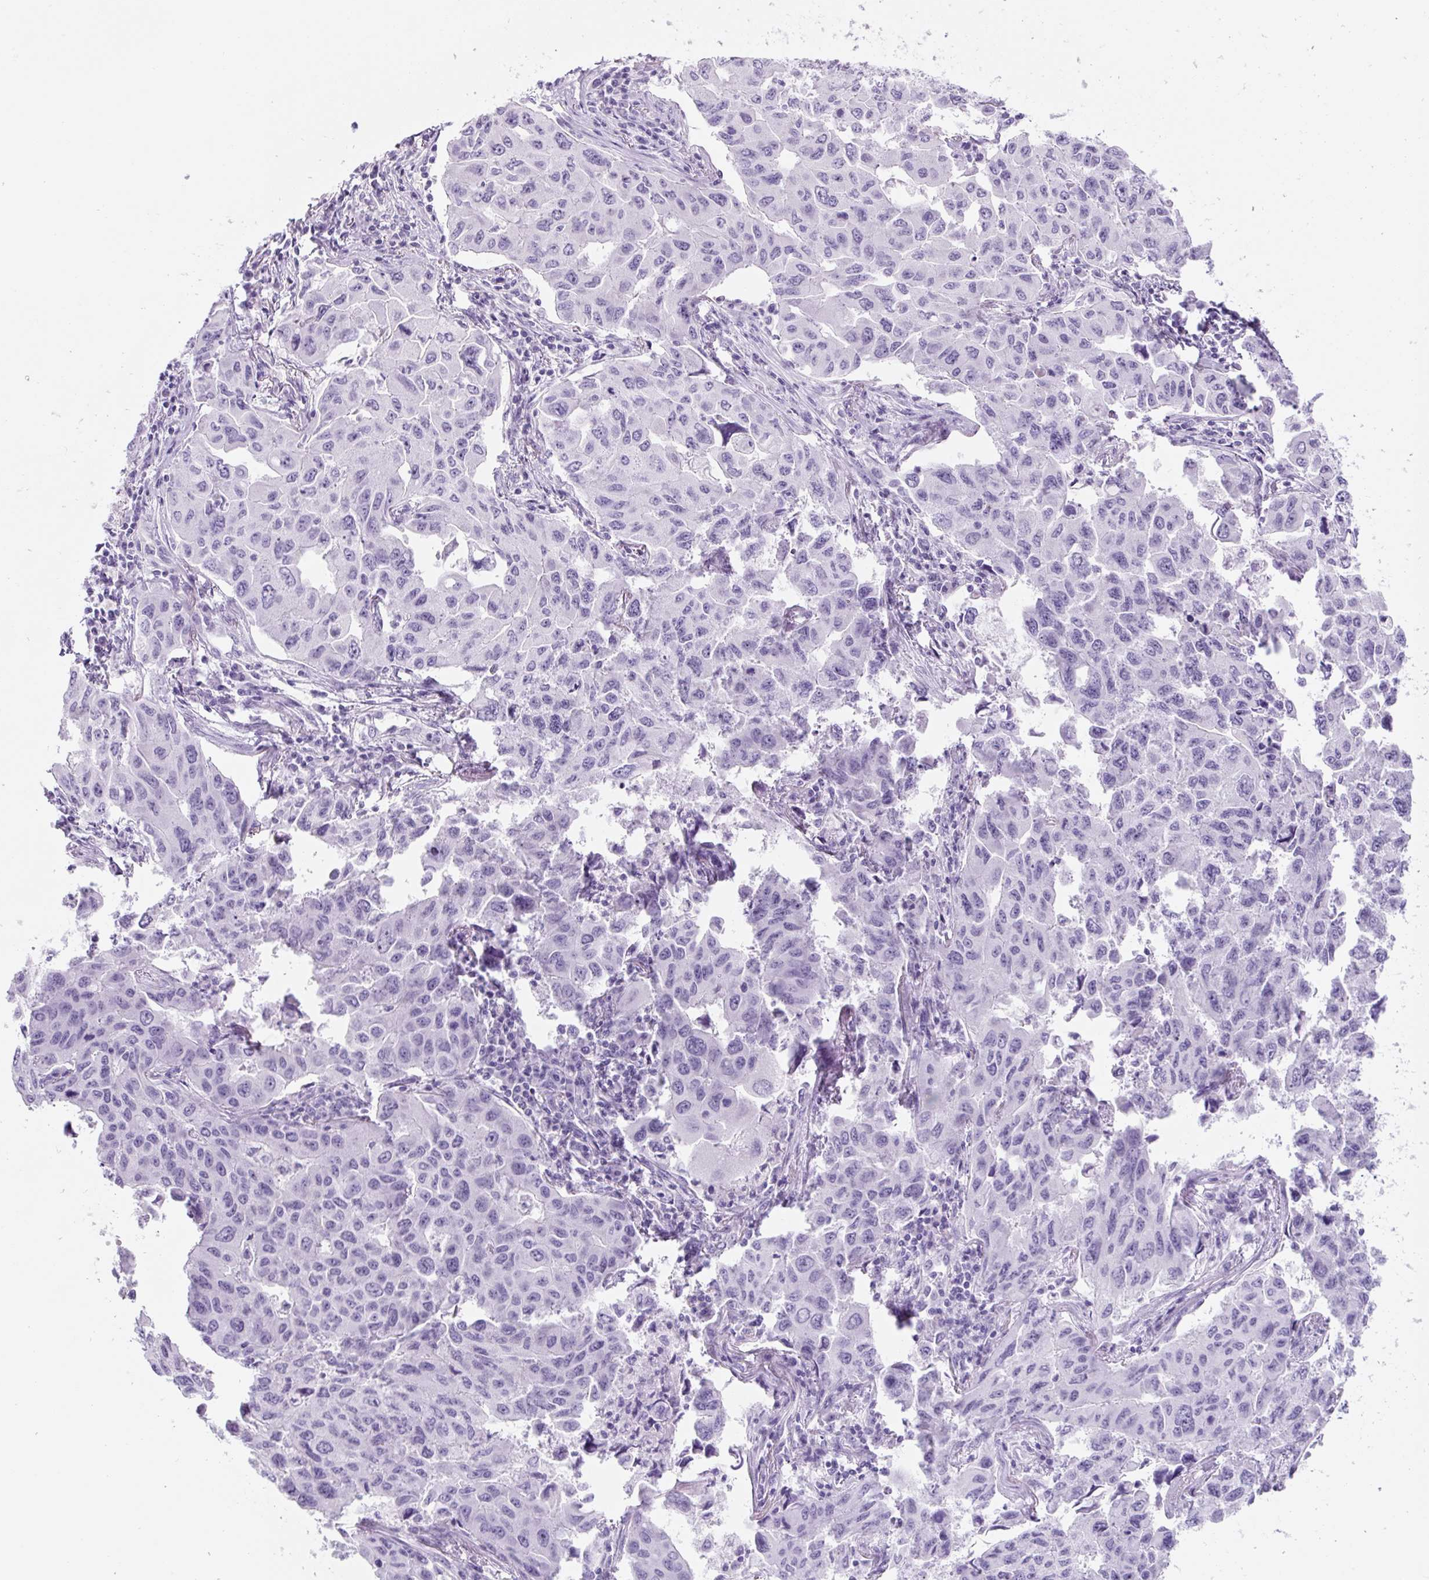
{"staining": {"intensity": "negative", "quantity": "none", "location": "none"}, "tissue": "lung cancer", "cell_type": "Tumor cells", "image_type": "cancer", "snomed": [{"axis": "morphology", "description": "Adenocarcinoma, NOS"}, {"axis": "topography", "description": "Lung"}], "caption": "Adenocarcinoma (lung) was stained to show a protein in brown. There is no significant expression in tumor cells.", "gene": "YIF1B", "patient": {"sex": "male", "age": 64}}